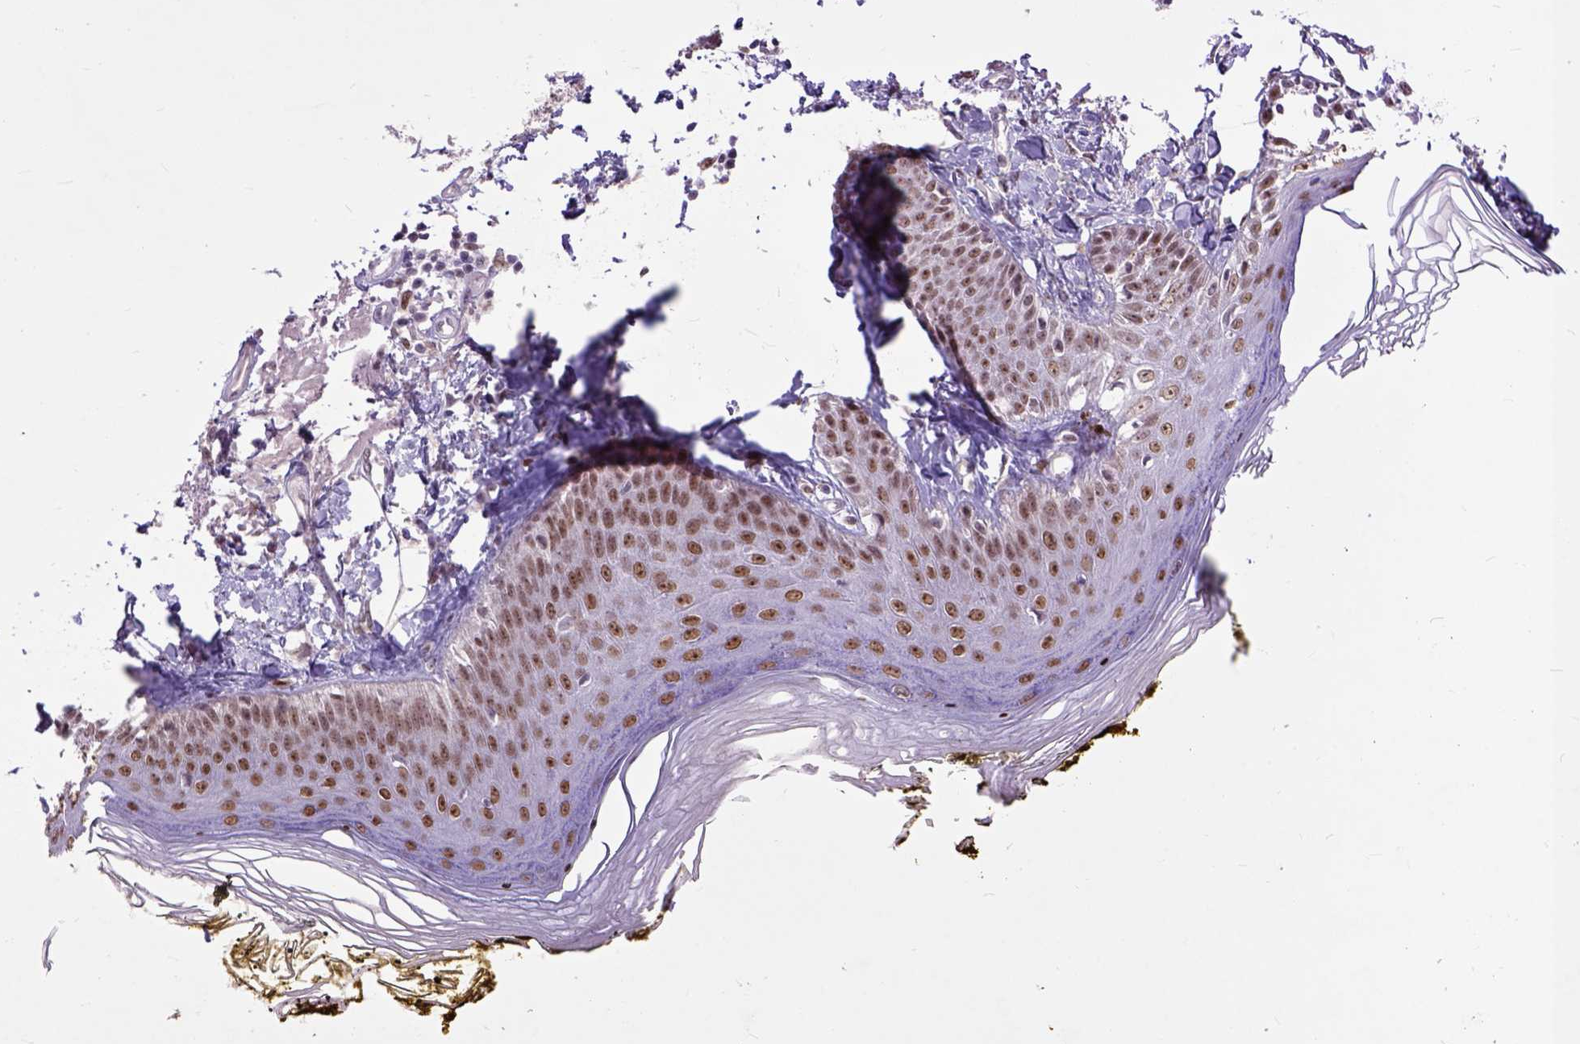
{"staining": {"intensity": "moderate", "quantity": ">75%", "location": "nuclear"}, "tissue": "skin", "cell_type": "Fibroblasts", "image_type": "normal", "snomed": [{"axis": "morphology", "description": "Normal tissue, NOS"}, {"axis": "topography", "description": "Skin"}], "caption": "Skin stained with immunohistochemistry reveals moderate nuclear expression in about >75% of fibroblasts.", "gene": "RCC2", "patient": {"sex": "male", "age": 76}}